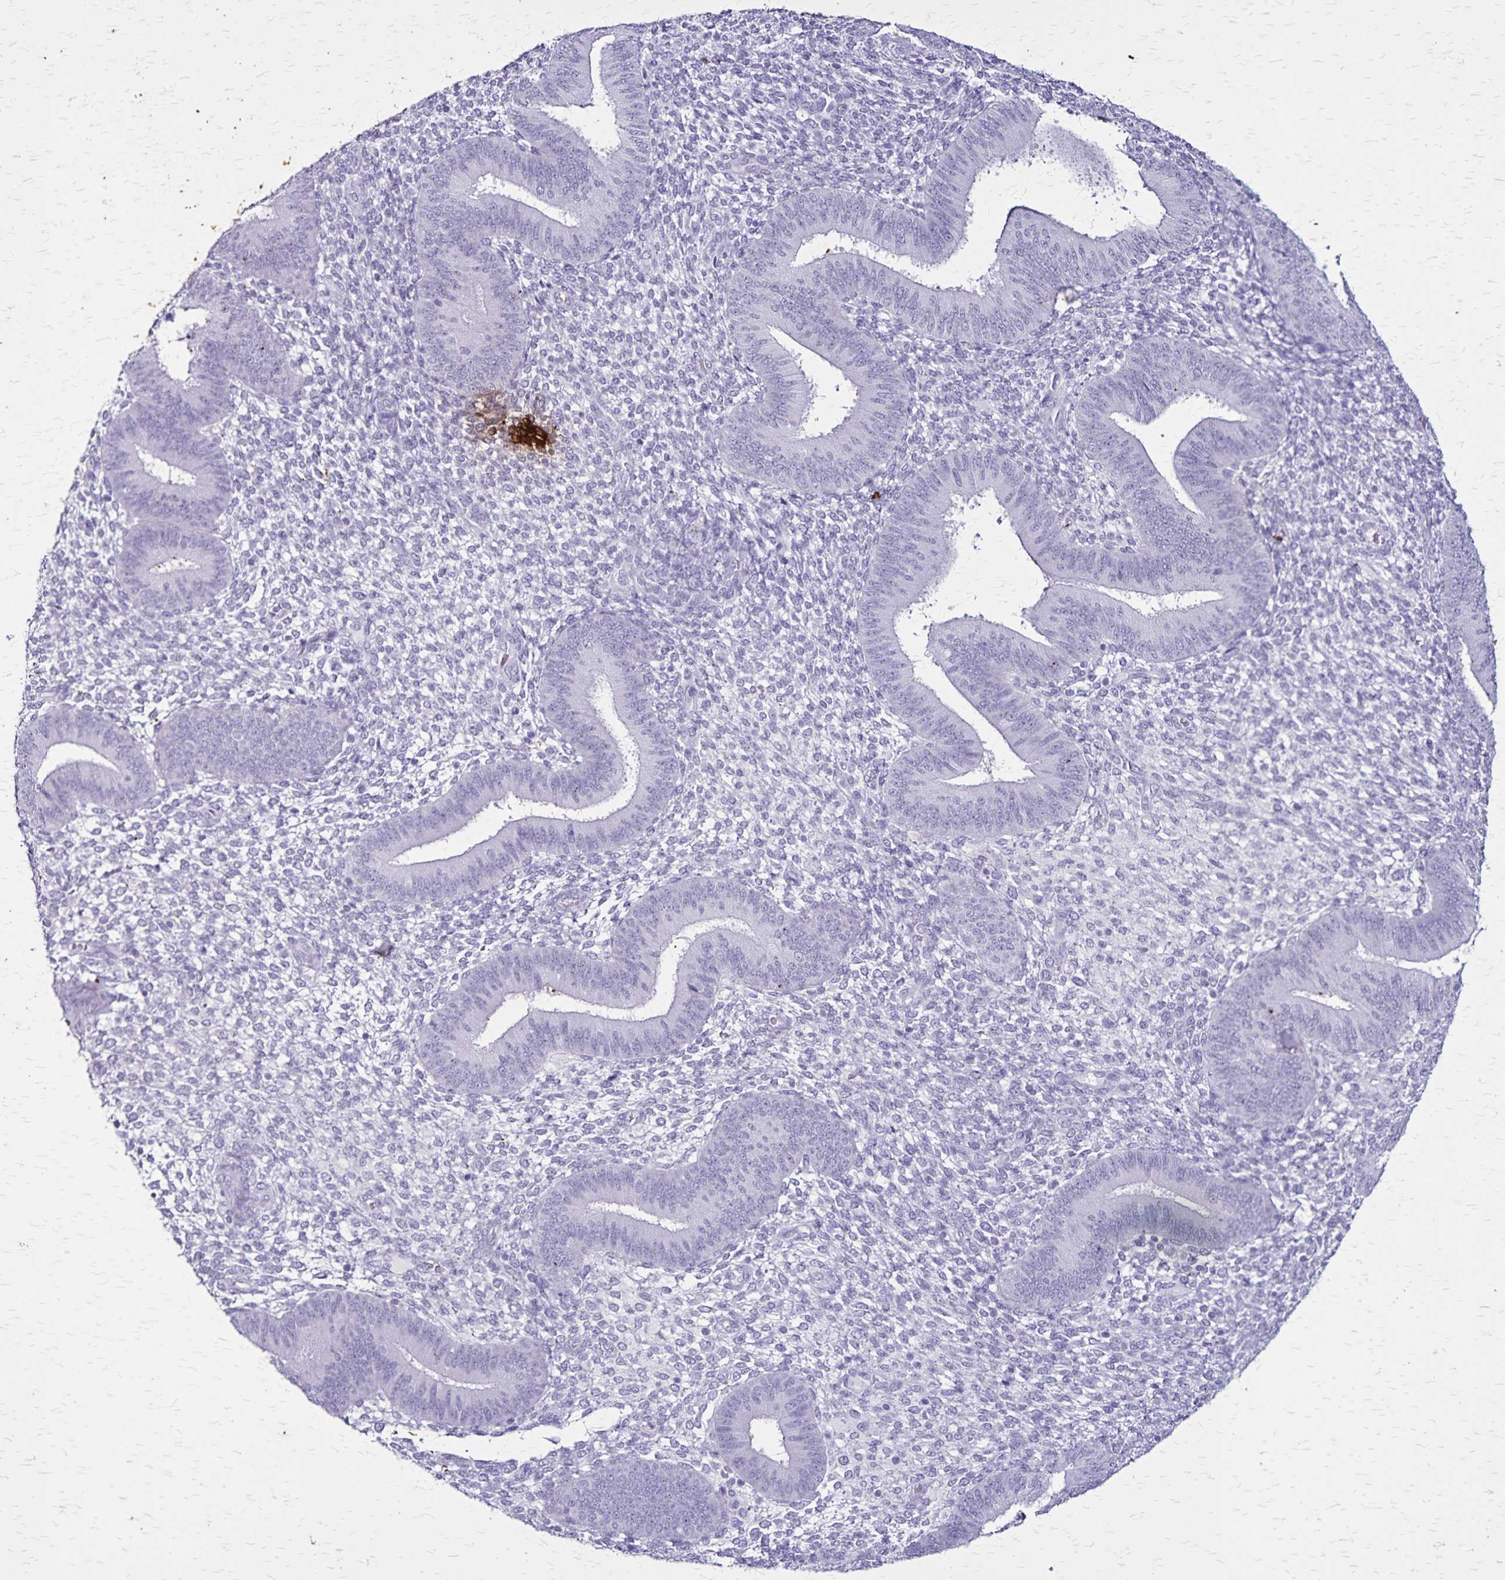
{"staining": {"intensity": "negative", "quantity": "none", "location": "none"}, "tissue": "endometrium", "cell_type": "Cells in endometrial stroma", "image_type": "normal", "snomed": [{"axis": "morphology", "description": "Normal tissue, NOS"}, {"axis": "topography", "description": "Endometrium"}], "caption": "Immunohistochemical staining of normal human endometrium shows no significant staining in cells in endometrial stroma.", "gene": "KRT2", "patient": {"sex": "female", "age": 39}}